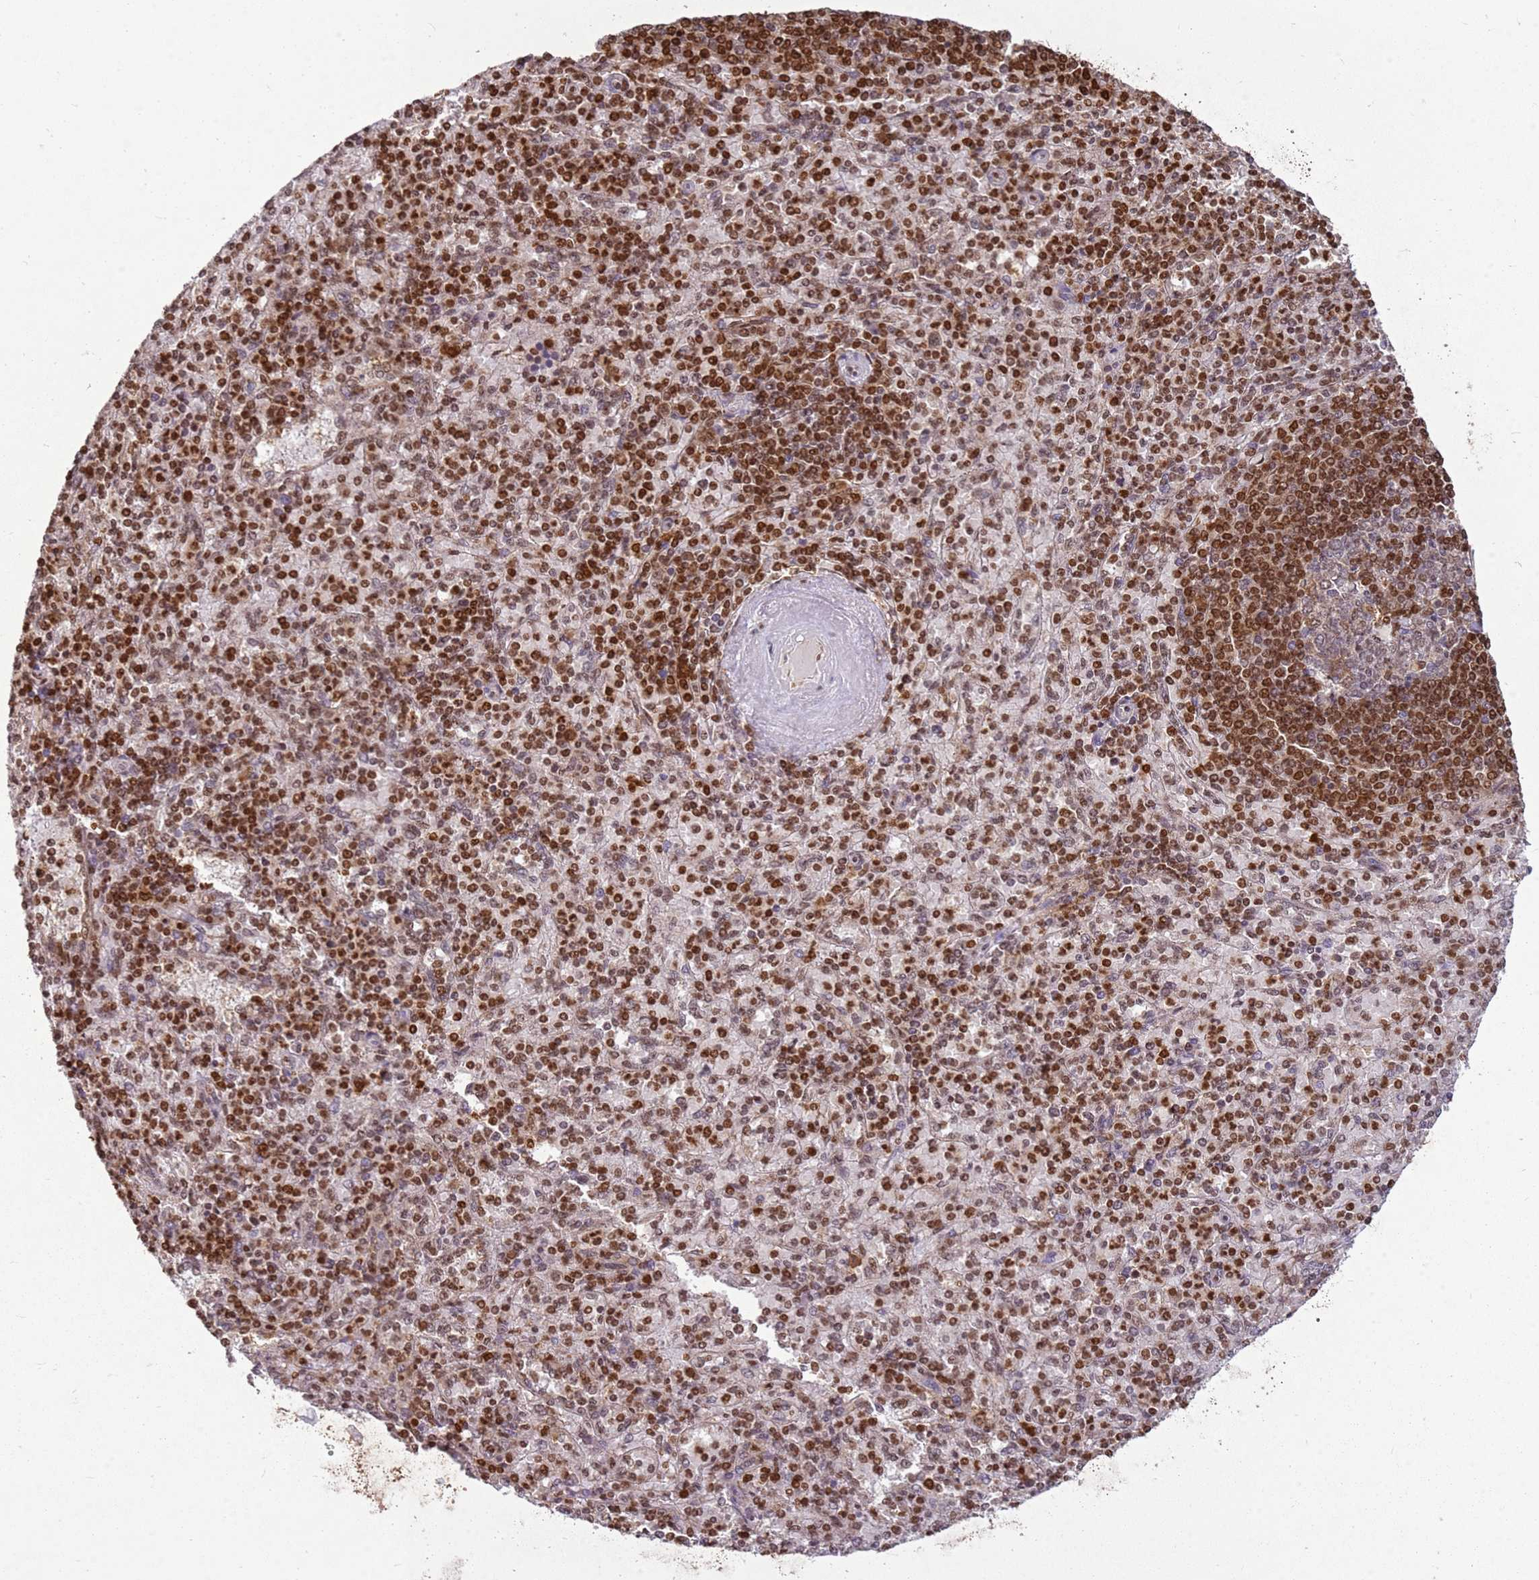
{"staining": {"intensity": "moderate", "quantity": ">75%", "location": "nuclear"}, "tissue": "spleen", "cell_type": "Cells in red pulp", "image_type": "normal", "snomed": [{"axis": "morphology", "description": "Normal tissue, NOS"}, {"axis": "topography", "description": "Spleen"}], "caption": "Immunohistochemical staining of normal spleen exhibits >75% levels of moderate nuclear protein positivity in about >75% of cells in red pulp.", "gene": "APEX1", "patient": {"sex": "male", "age": 82}}